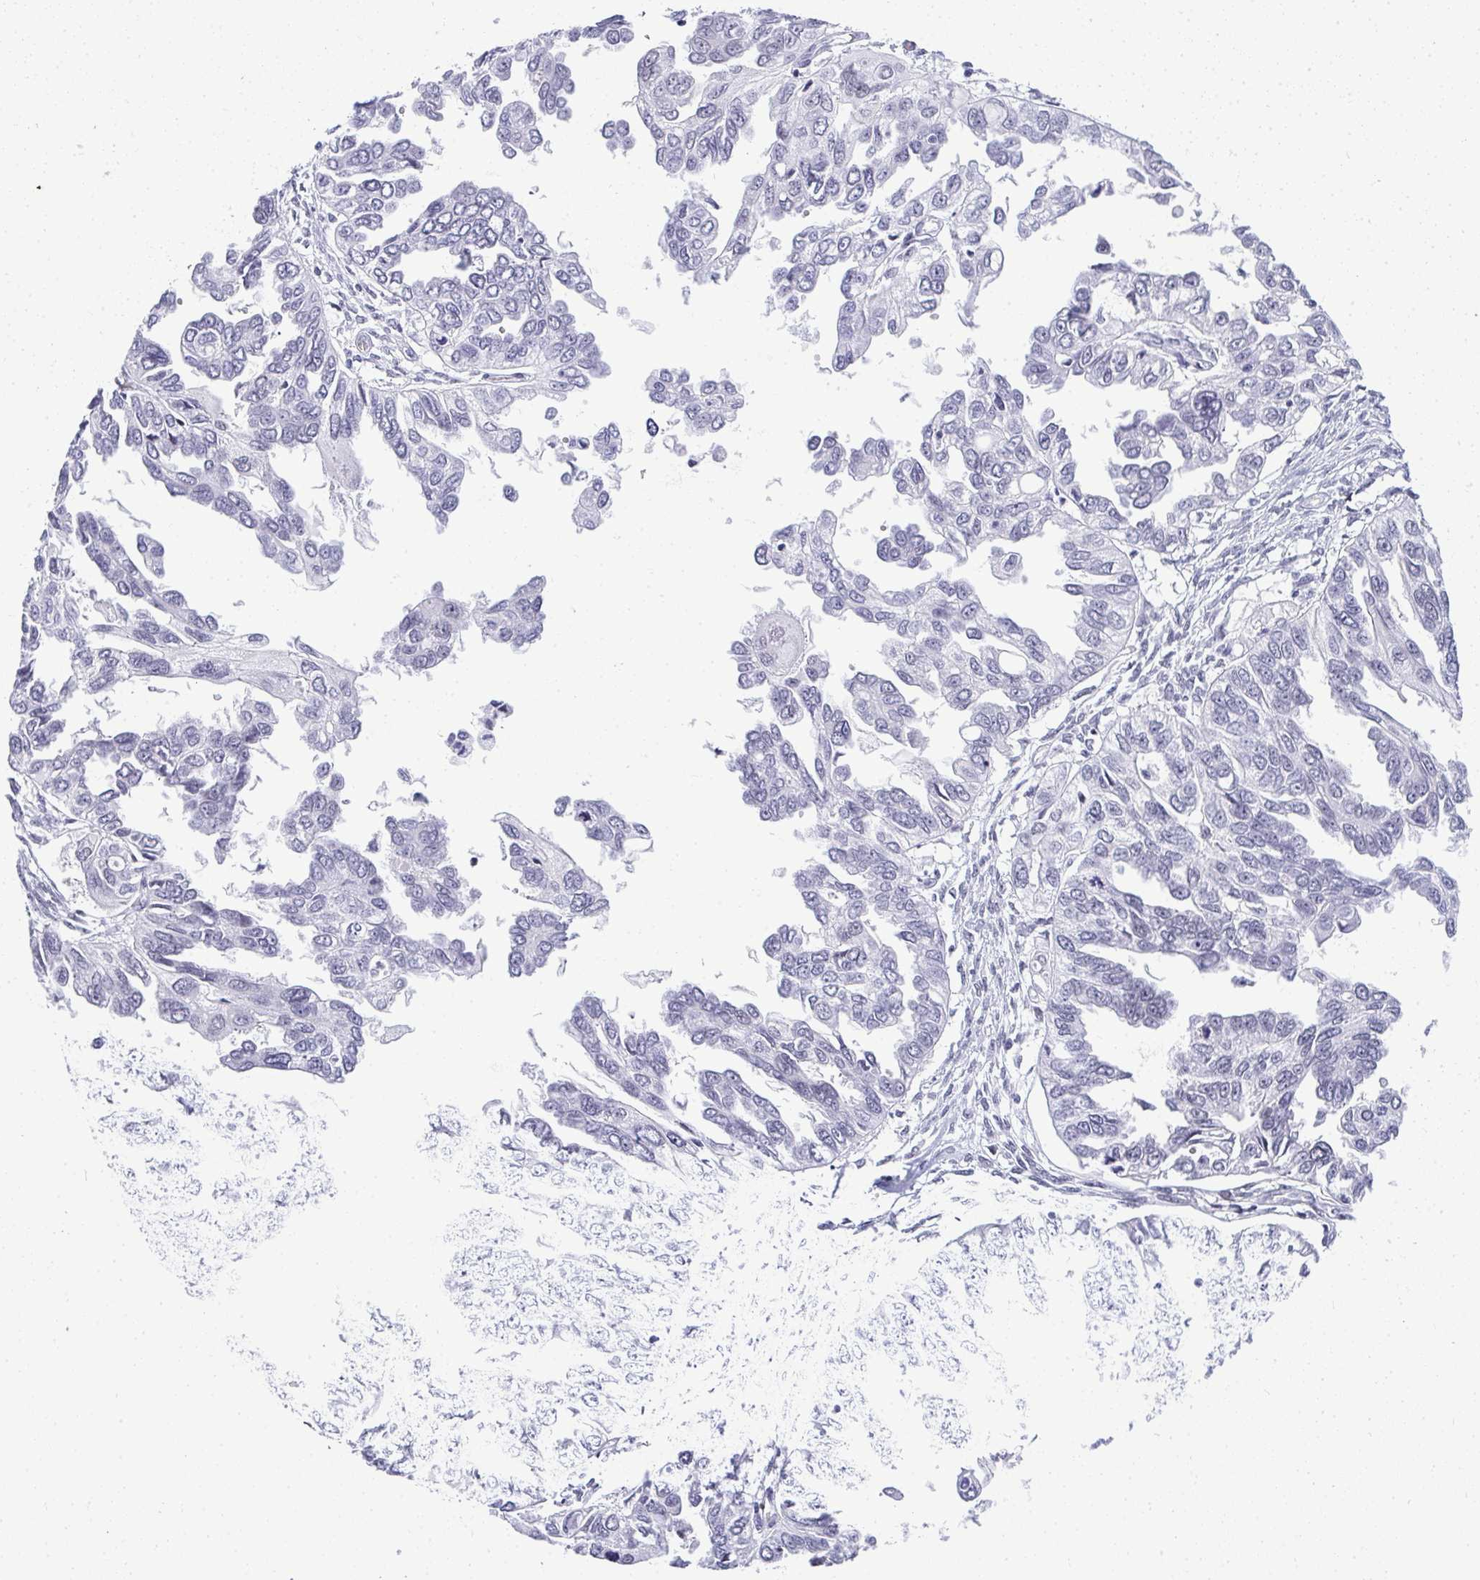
{"staining": {"intensity": "negative", "quantity": "none", "location": "none"}, "tissue": "ovarian cancer", "cell_type": "Tumor cells", "image_type": "cancer", "snomed": [{"axis": "morphology", "description": "Cystadenocarcinoma, serous, NOS"}, {"axis": "topography", "description": "Ovary"}], "caption": "DAB immunohistochemical staining of human ovarian serous cystadenocarcinoma displays no significant staining in tumor cells. The staining was performed using DAB (3,3'-diaminobenzidine) to visualize the protein expression in brown, while the nuclei were stained in blue with hematoxylin (Magnification: 20x).", "gene": "PLA2G1B", "patient": {"sex": "female", "age": 53}}